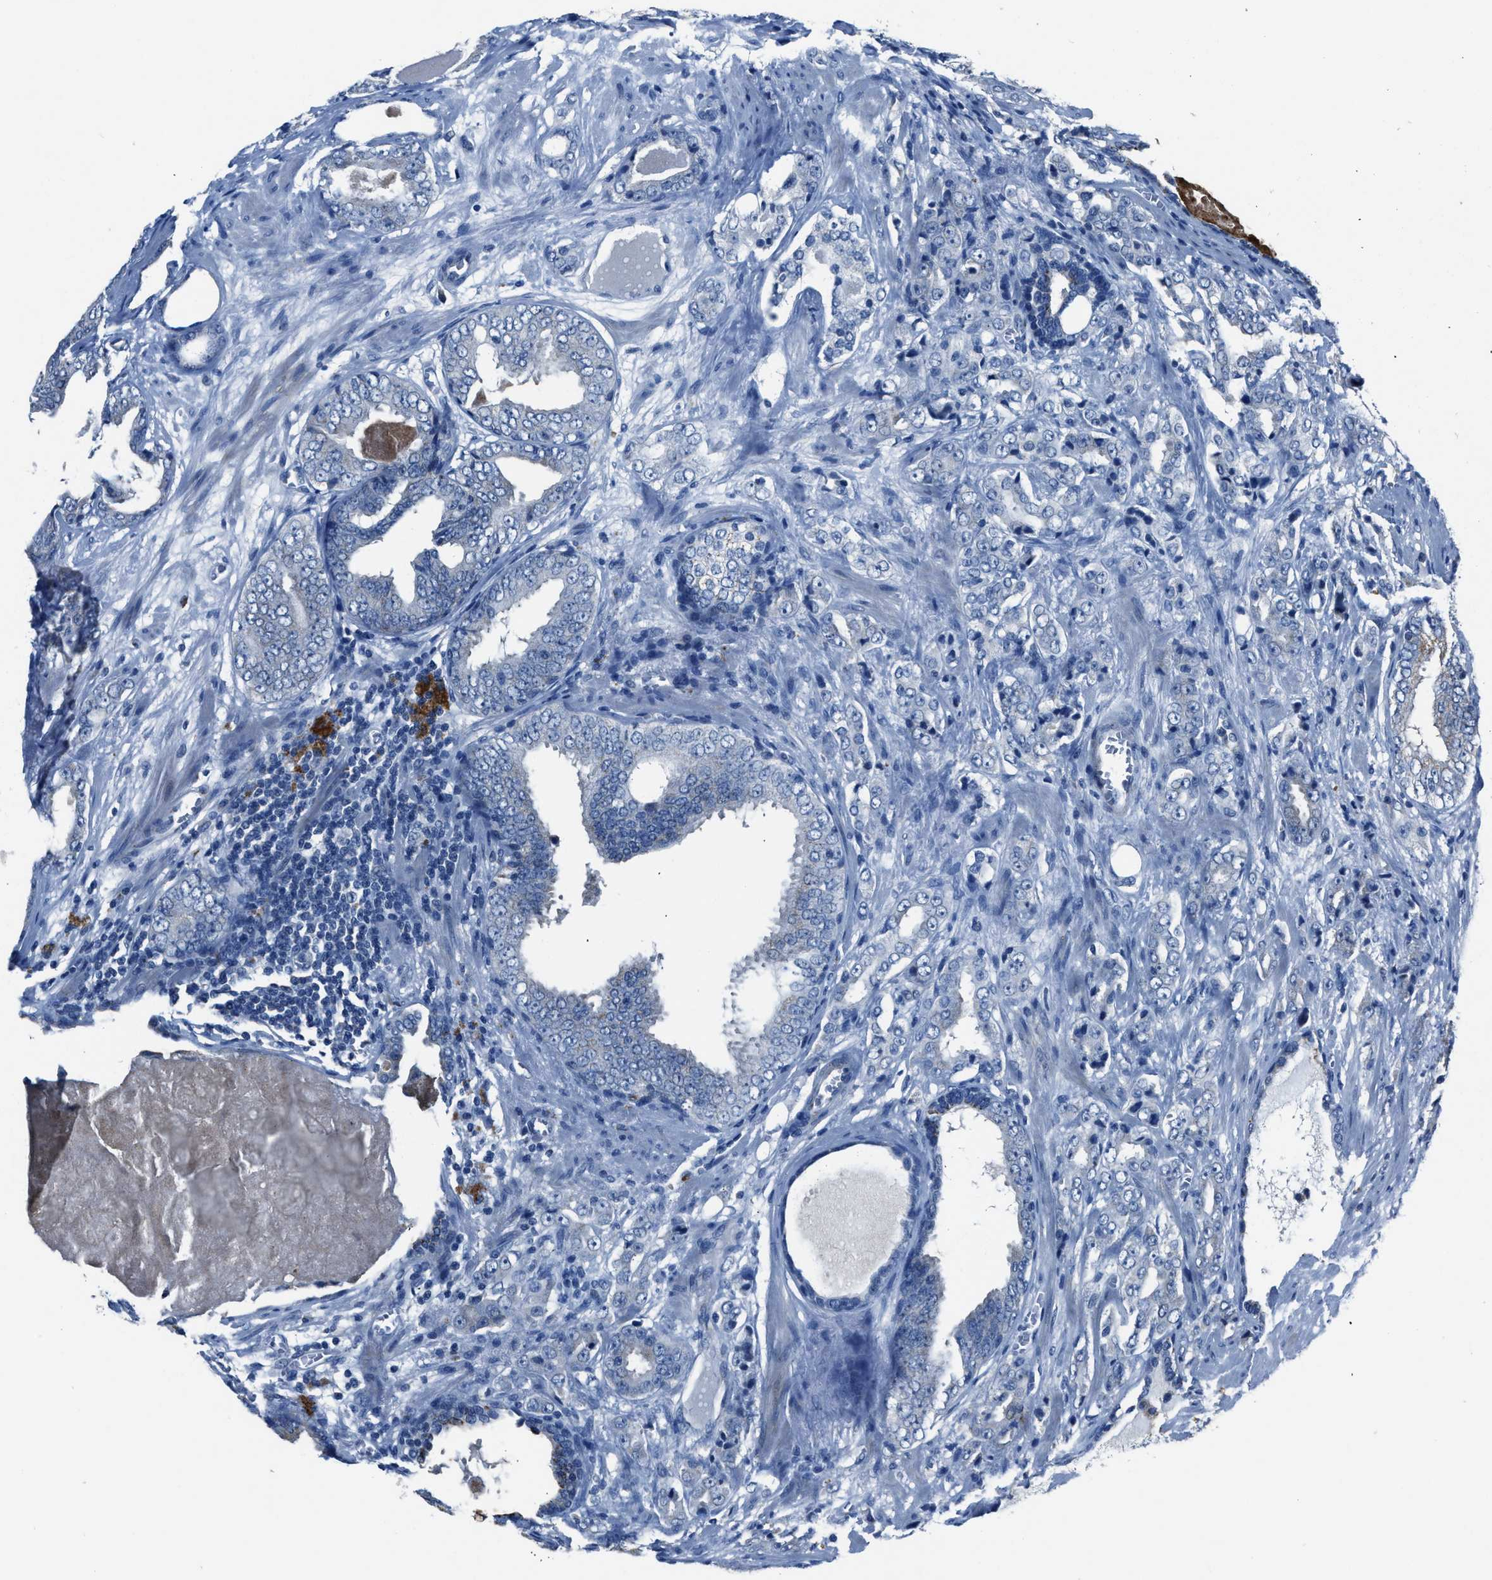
{"staining": {"intensity": "negative", "quantity": "none", "location": "none"}, "tissue": "prostate cancer", "cell_type": "Tumor cells", "image_type": "cancer", "snomed": [{"axis": "morphology", "description": "Adenocarcinoma, Medium grade"}, {"axis": "topography", "description": "Prostate"}], "caption": "Tumor cells show no significant protein expression in prostate adenocarcinoma (medium-grade).", "gene": "ADAM2", "patient": {"sex": "male", "age": 79}}